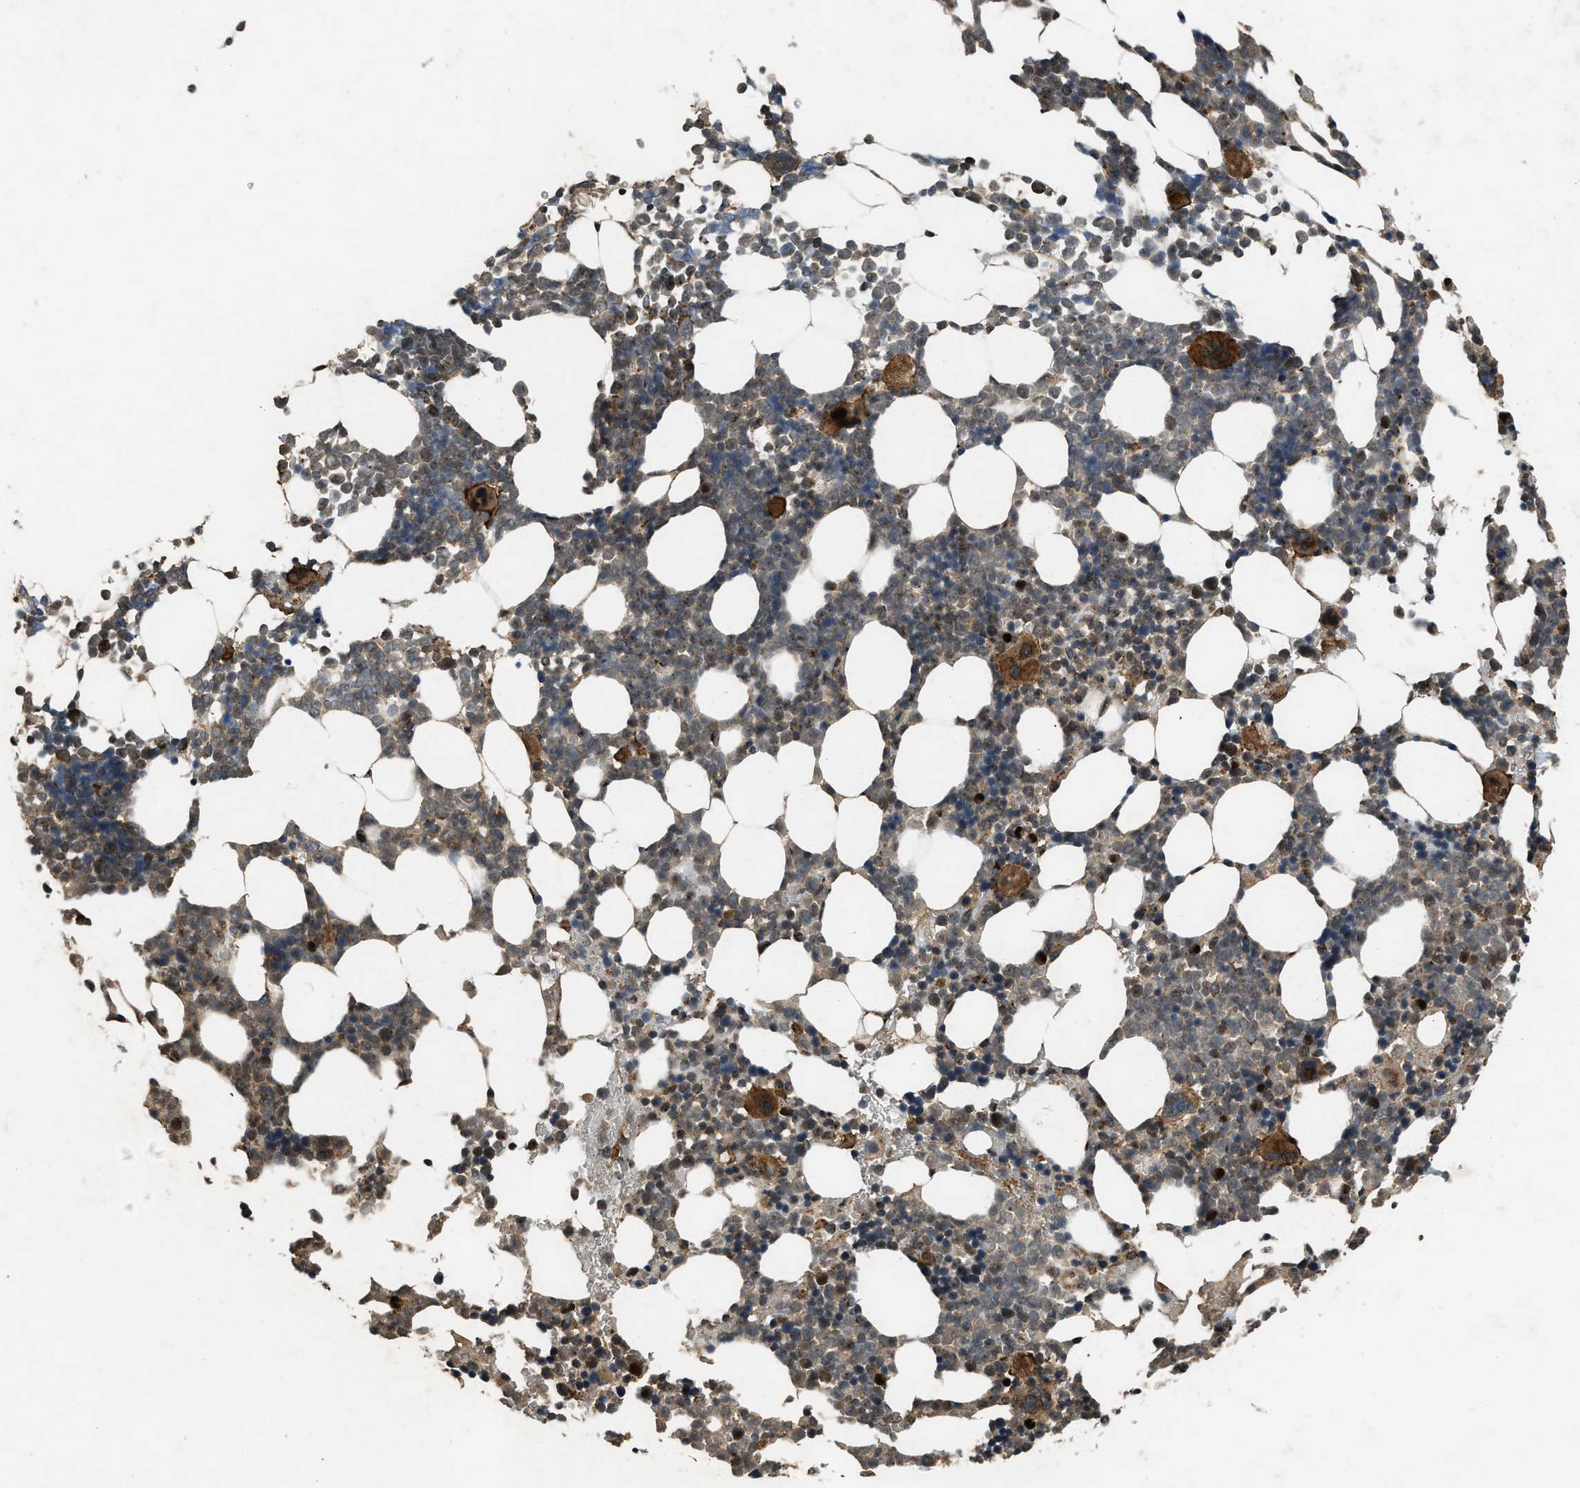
{"staining": {"intensity": "moderate", "quantity": "25%-75%", "location": "cytoplasmic/membranous"}, "tissue": "bone marrow", "cell_type": "Hematopoietic cells", "image_type": "normal", "snomed": [{"axis": "morphology", "description": "Normal tissue, NOS"}, {"axis": "morphology", "description": "Inflammation, NOS"}, {"axis": "topography", "description": "Bone marrow"}], "caption": "Immunohistochemistry micrograph of normal bone marrow stained for a protein (brown), which displays medium levels of moderate cytoplasmic/membranous positivity in approximately 25%-75% of hematopoietic cells.", "gene": "RPS6KB1", "patient": {"sex": "female", "age": 67}}